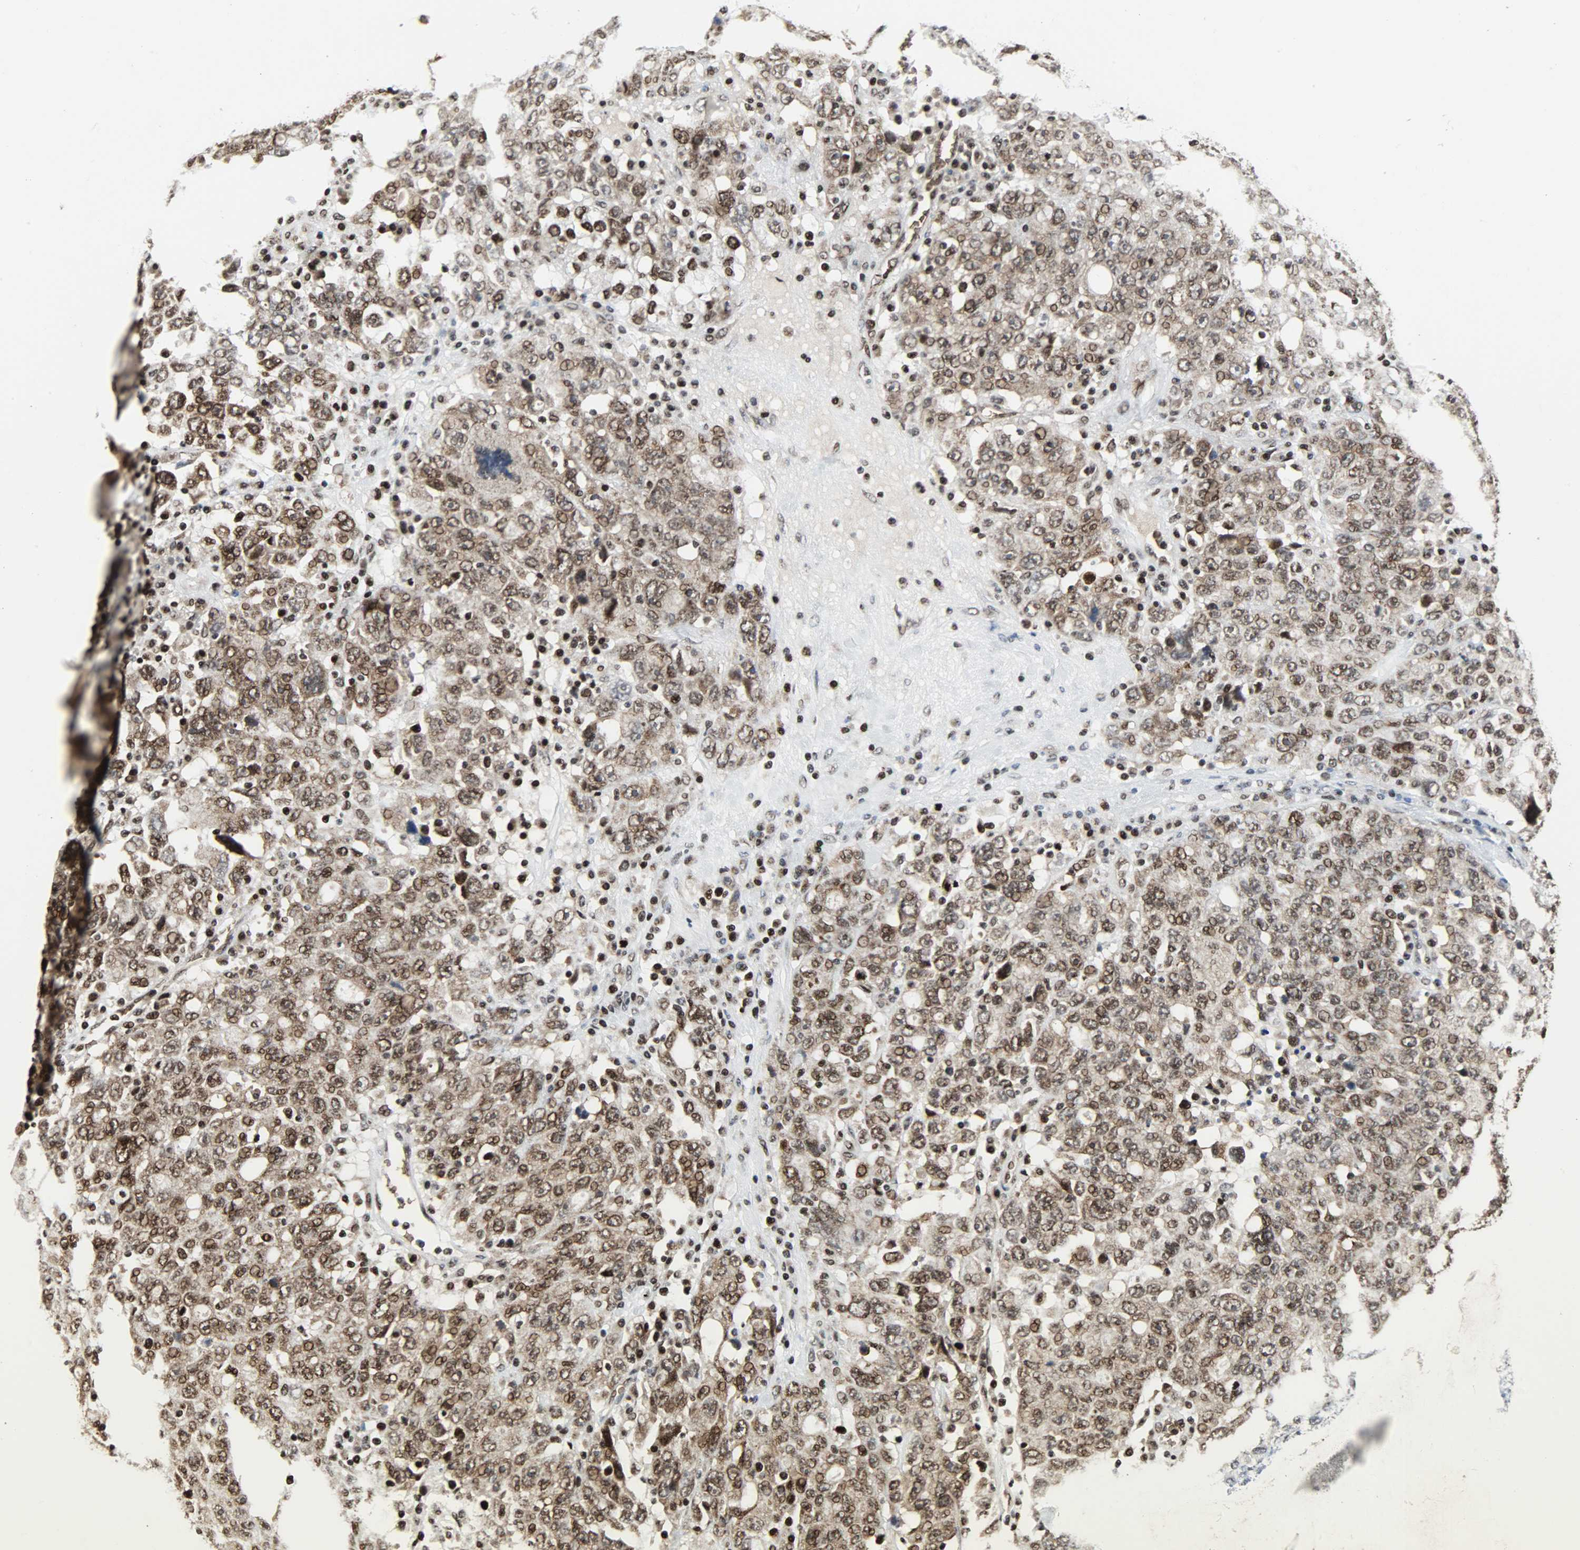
{"staining": {"intensity": "strong", "quantity": ">75%", "location": "cytoplasmic/membranous,nuclear"}, "tissue": "ovarian cancer", "cell_type": "Tumor cells", "image_type": "cancer", "snomed": [{"axis": "morphology", "description": "Carcinoma, endometroid"}, {"axis": "topography", "description": "Ovary"}], "caption": "This is a histology image of immunohistochemistry (IHC) staining of ovarian endometroid carcinoma, which shows strong staining in the cytoplasmic/membranous and nuclear of tumor cells.", "gene": "SNAI1", "patient": {"sex": "female", "age": 62}}